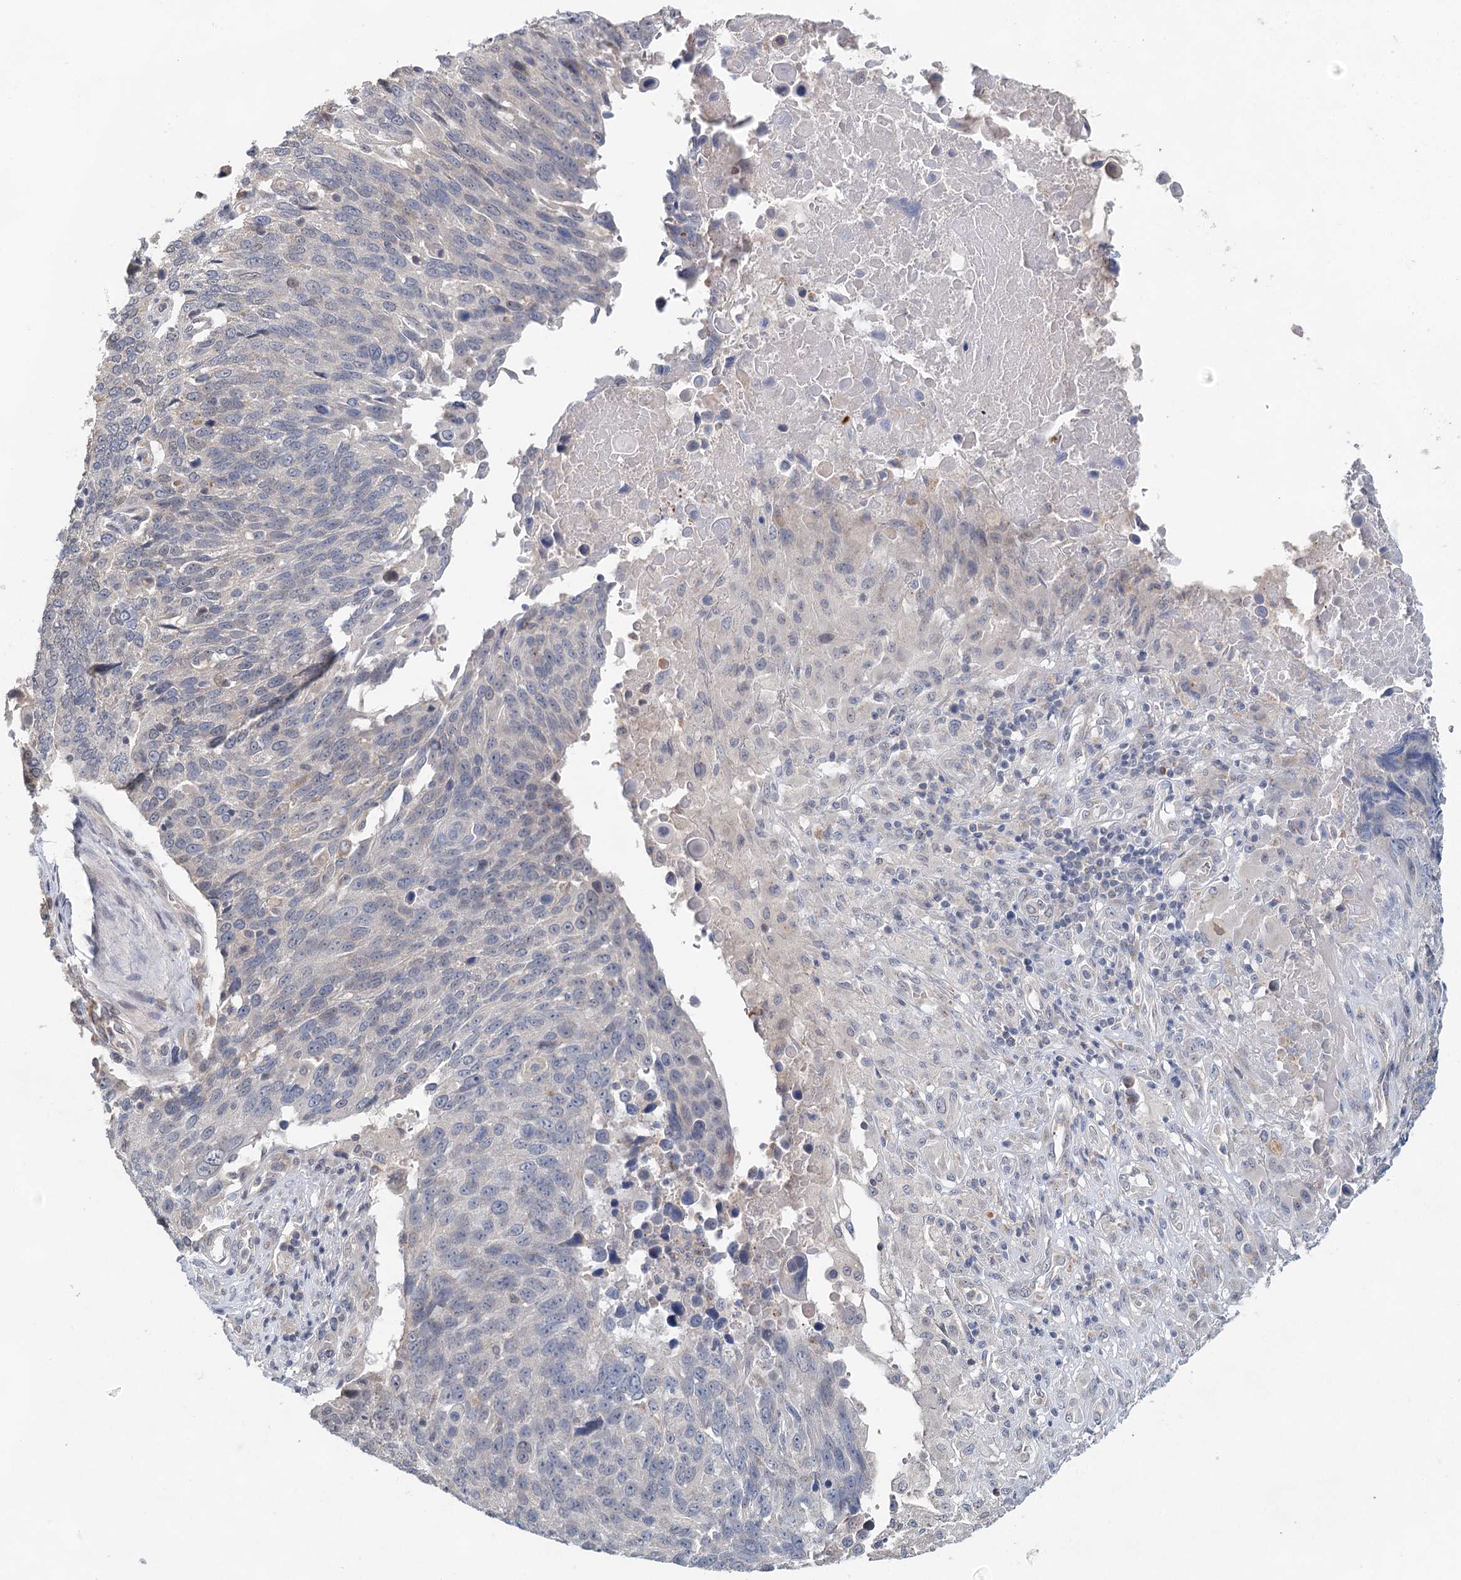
{"staining": {"intensity": "negative", "quantity": "none", "location": "none"}, "tissue": "lung cancer", "cell_type": "Tumor cells", "image_type": "cancer", "snomed": [{"axis": "morphology", "description": "Squamous cell carcinoma, NOS"}, {"axis": "topography", "description": "Lung"}], "caption": "The micrograph exhibits no significant positivity in tumor cells of lung cancer.", "gene": "BLTP1", "patient": {"sex": "male", "age": 66}}